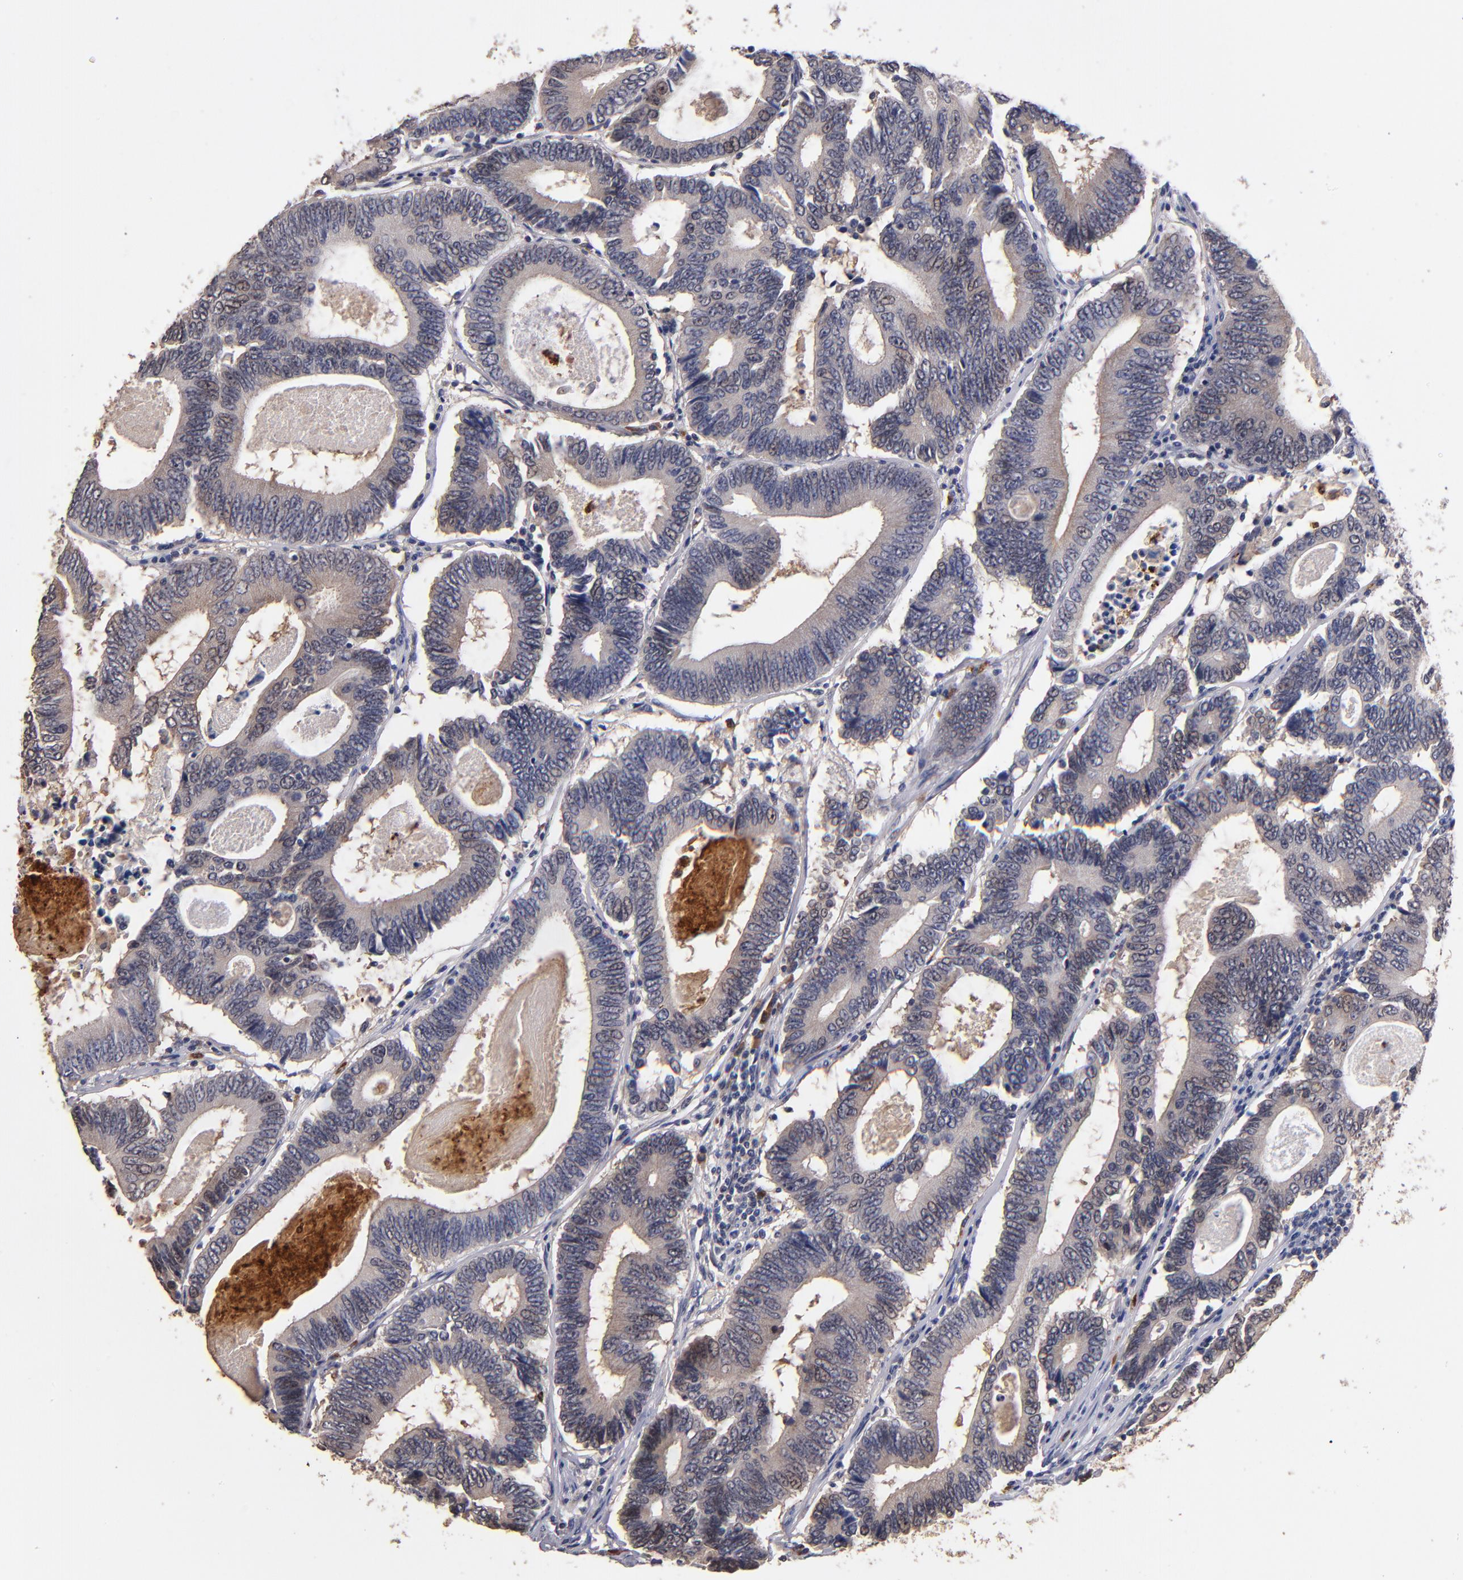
{"staining": {"intensity": "weak", "quantity": "<25%", "location": "cytoplasmic/membranous"}, "tissue": "colorectal cancer", "cell_type": "Tumor cells", "image_type": "cancer", "snomed": [{"axis": "morphology", "description": "Adenocarcinoma, NOS"}, {"axis": "topography", "description": "Colon"}], "caption": "Photomicrograph shows no protein expression in tumor cells of colorectal cancer (adenocarcinoma) tissue.", "gene": "TTLL12", "patient": {"sex": "female", "age": 78}}